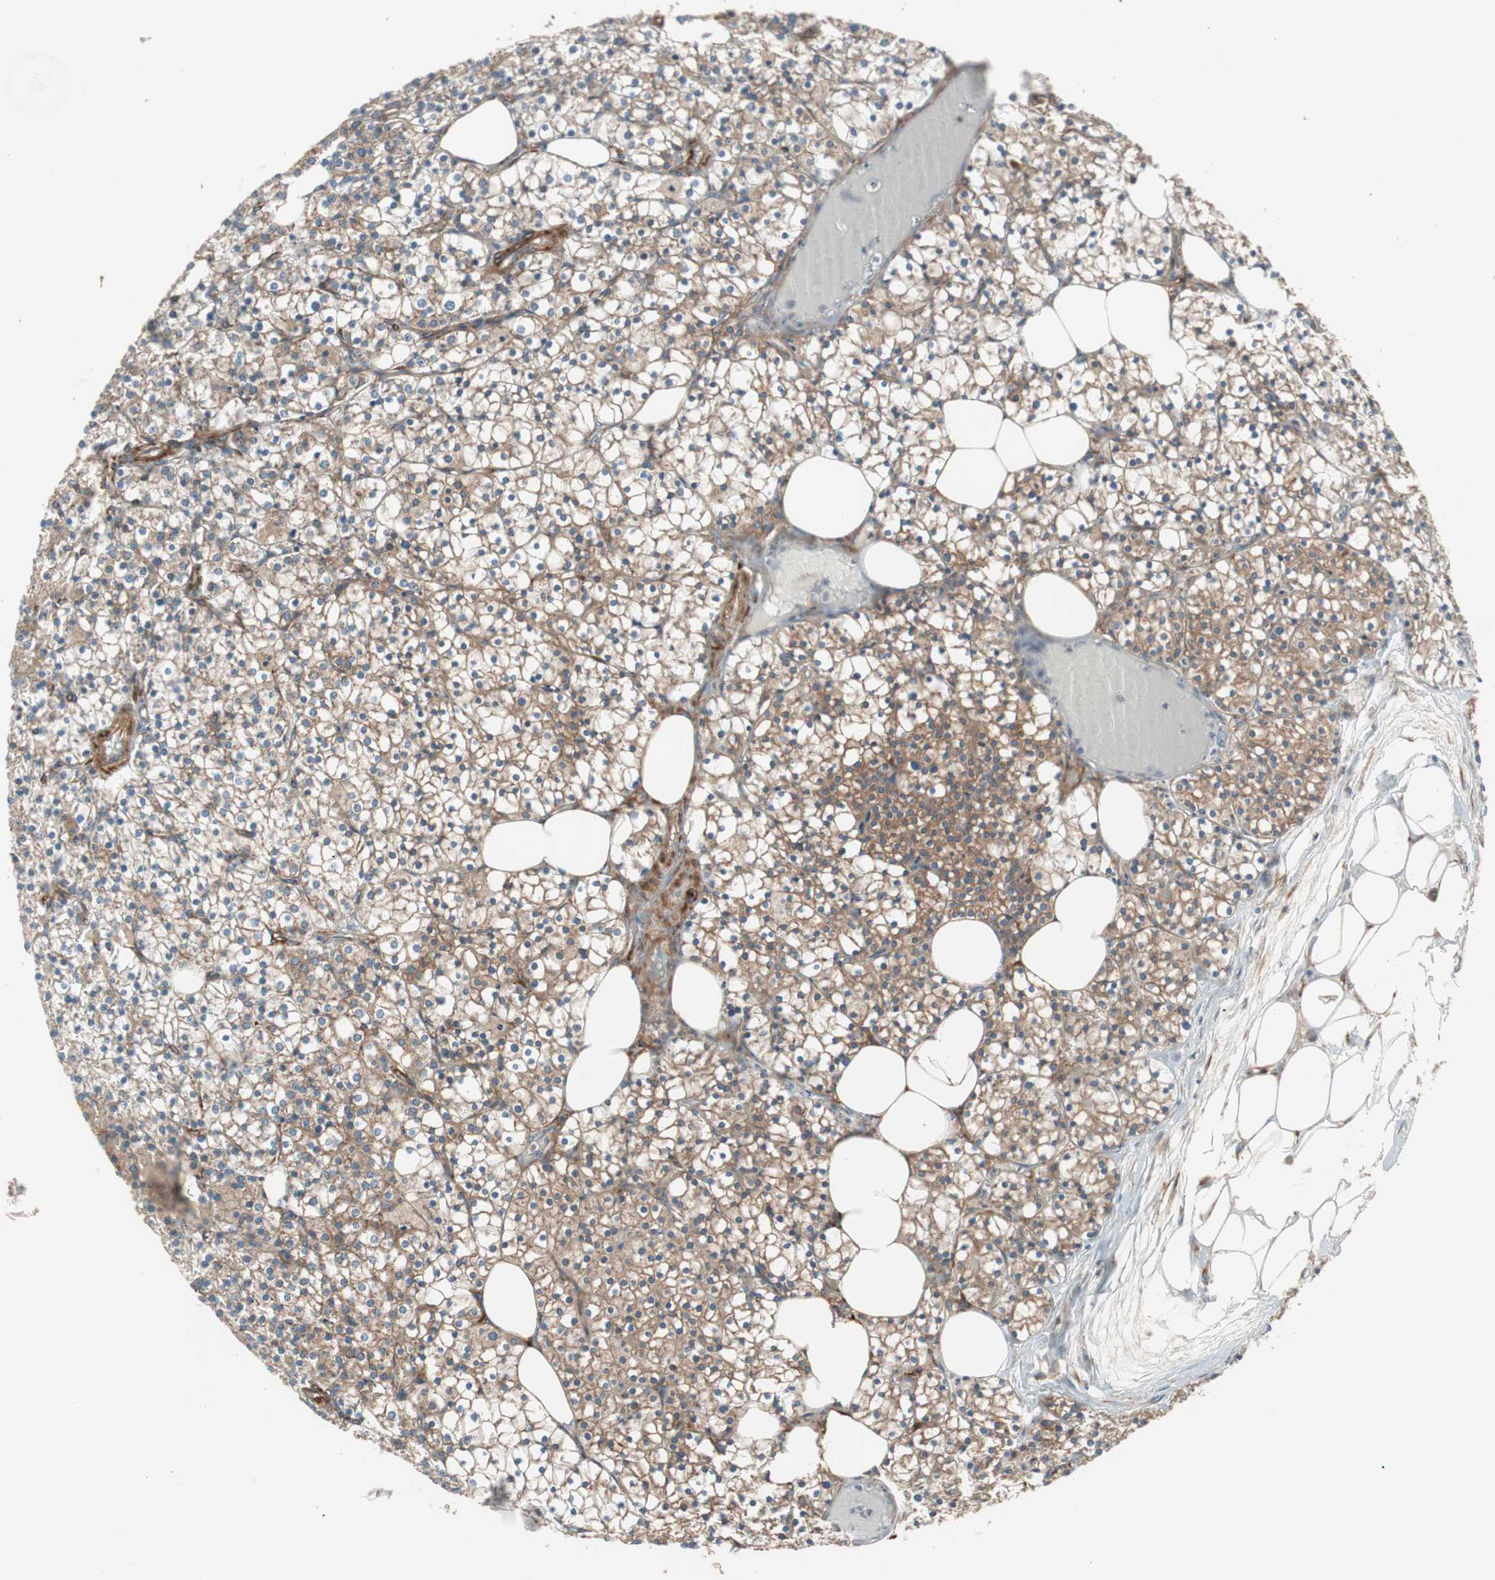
{"staining": {"intensity": "moderate", "quantity": ">75%", "location": "cytoplasmic/membranous"}, "tissue": "parathyroid gland", "cell_type": "Glandular cells", "image_type": "normal", "snomed": [{"axis": "morphology", "description": "Normal tissue, NOS"}, {"axis": "topography", "description": "Parathyroid gland"}], "caption": "Parathyroid gland was stained to show a protein in brown. There is medium levels of moderate cytoplasmic/membranous positivity in approximately >75% of glandular cells. The staining was performed using DAB to visualize the protein expression in brown, while the nuclei were stained in blue with hematoxylin (Magnification: 20x).", "gene": "GPSM2", "patient": {"sex": "female", "age": 63}}